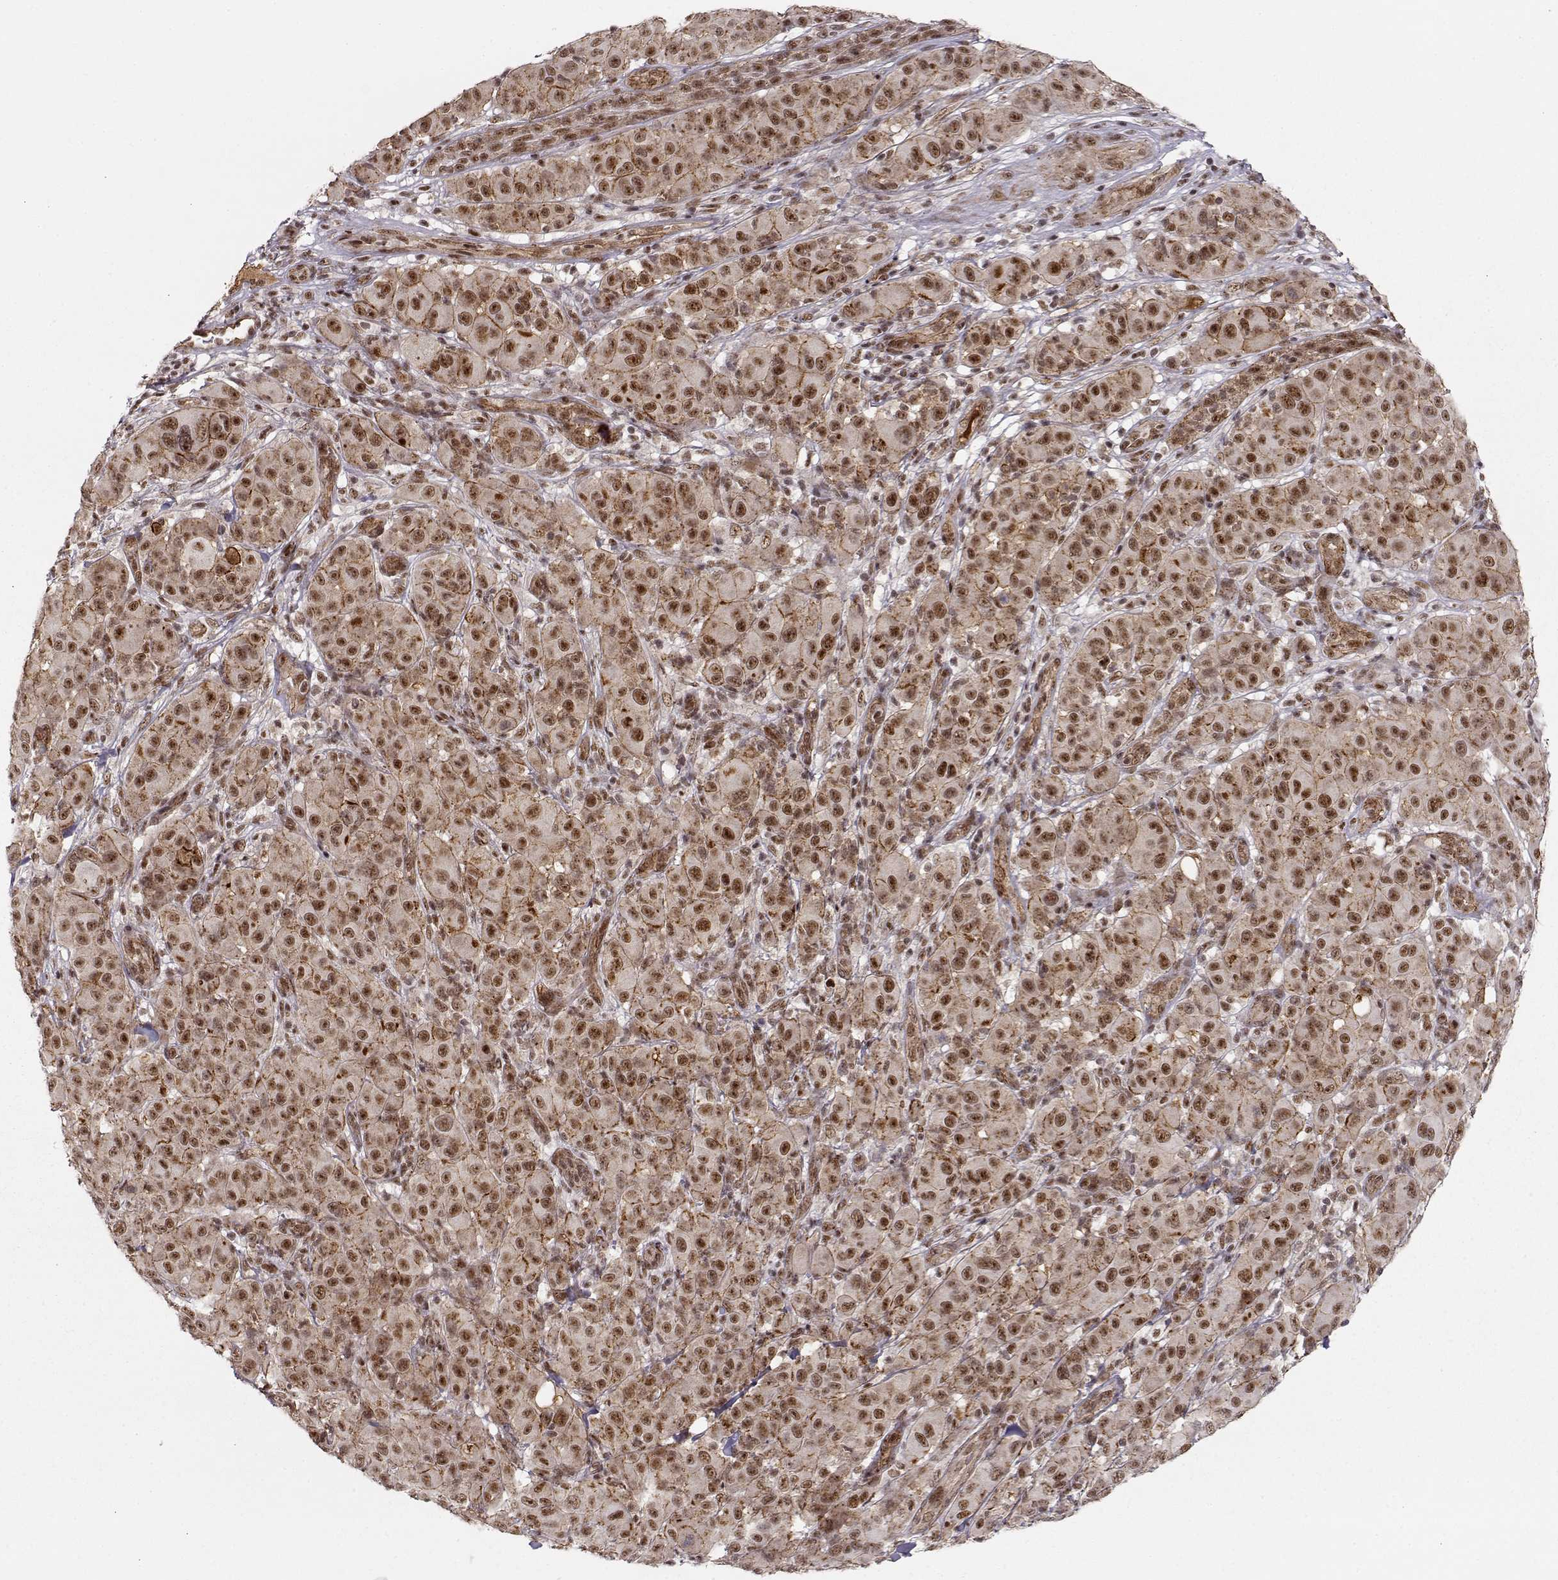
{"staining": {"intensity": "moderate", "quantity": ">75%", "location": "cytoplasmic/membranous"}, "tissue": "melanoma", "cell_type": "Tumor cells", "image_type": "cancer", "snomed": [{"axis": "morphology", "description": "Malignant melanoma, NOS"}, {"axis": "topography", "description": "Skin"}], "caption": "IHC (DAB) staining of human malignant melanoma reveals moderate cytoplasmic/membranous protein staining in approximately >75% of tumor cells. (DAB IHC, brown staining for protein, blue staining for nuclei).", "gene": "CIR1", "patient": {"sex": "female", "age": 87}}